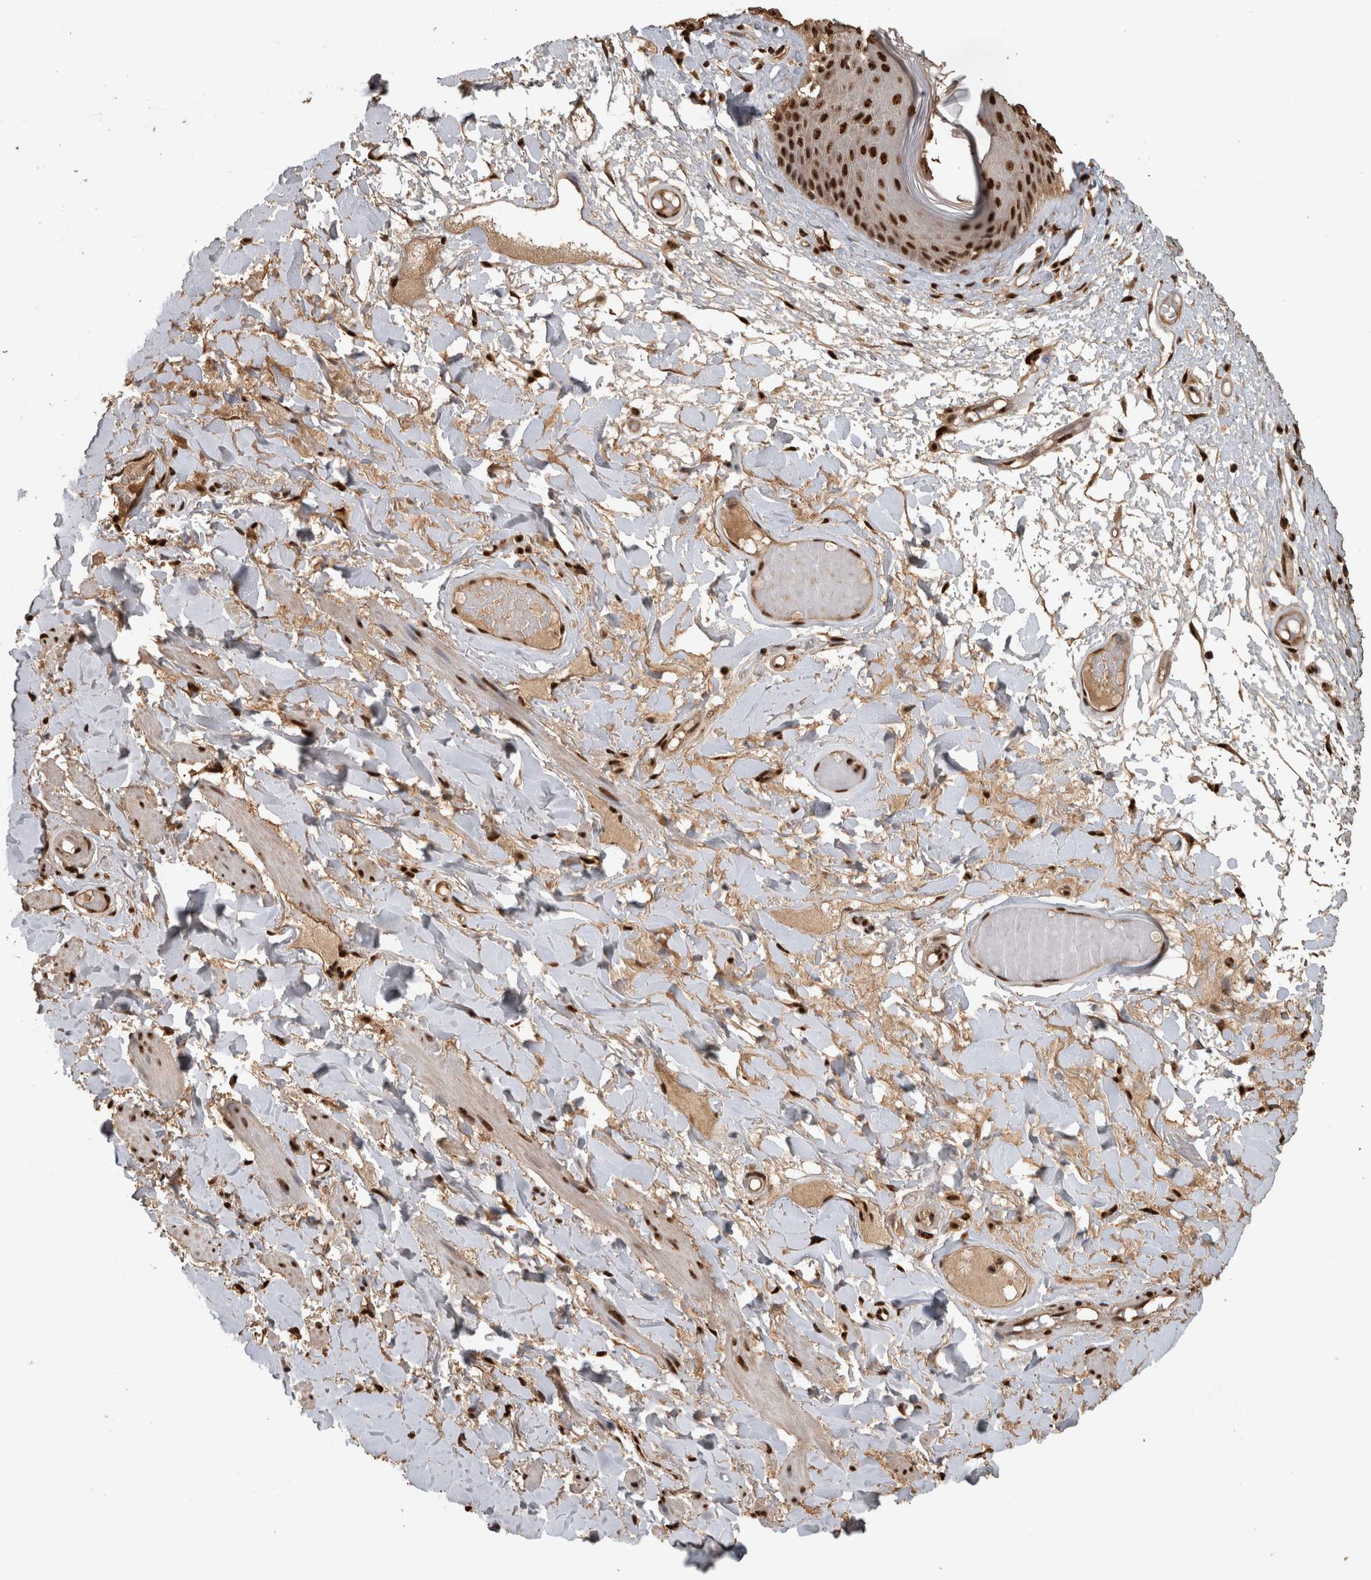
{"staining": {"intensity": "strong", "quantity": ">75%", "location": "nuclear"}, "tissue": "skin", "cell_type": "Epidermal cells", "image_type": "normal", "snomed": [{"axis": "morphology", "description": "Normal tissue, NOS"}, {"axis": "topography", "description": "Vulva"}], "caption": "Skin stained for a protein demonstrates strong nuclear positivity in epidermal cells. (IHC, brightfield microscopy, high magnification).", "gene": "RAD50", "patient": {"sex": "female", "age": 73}}